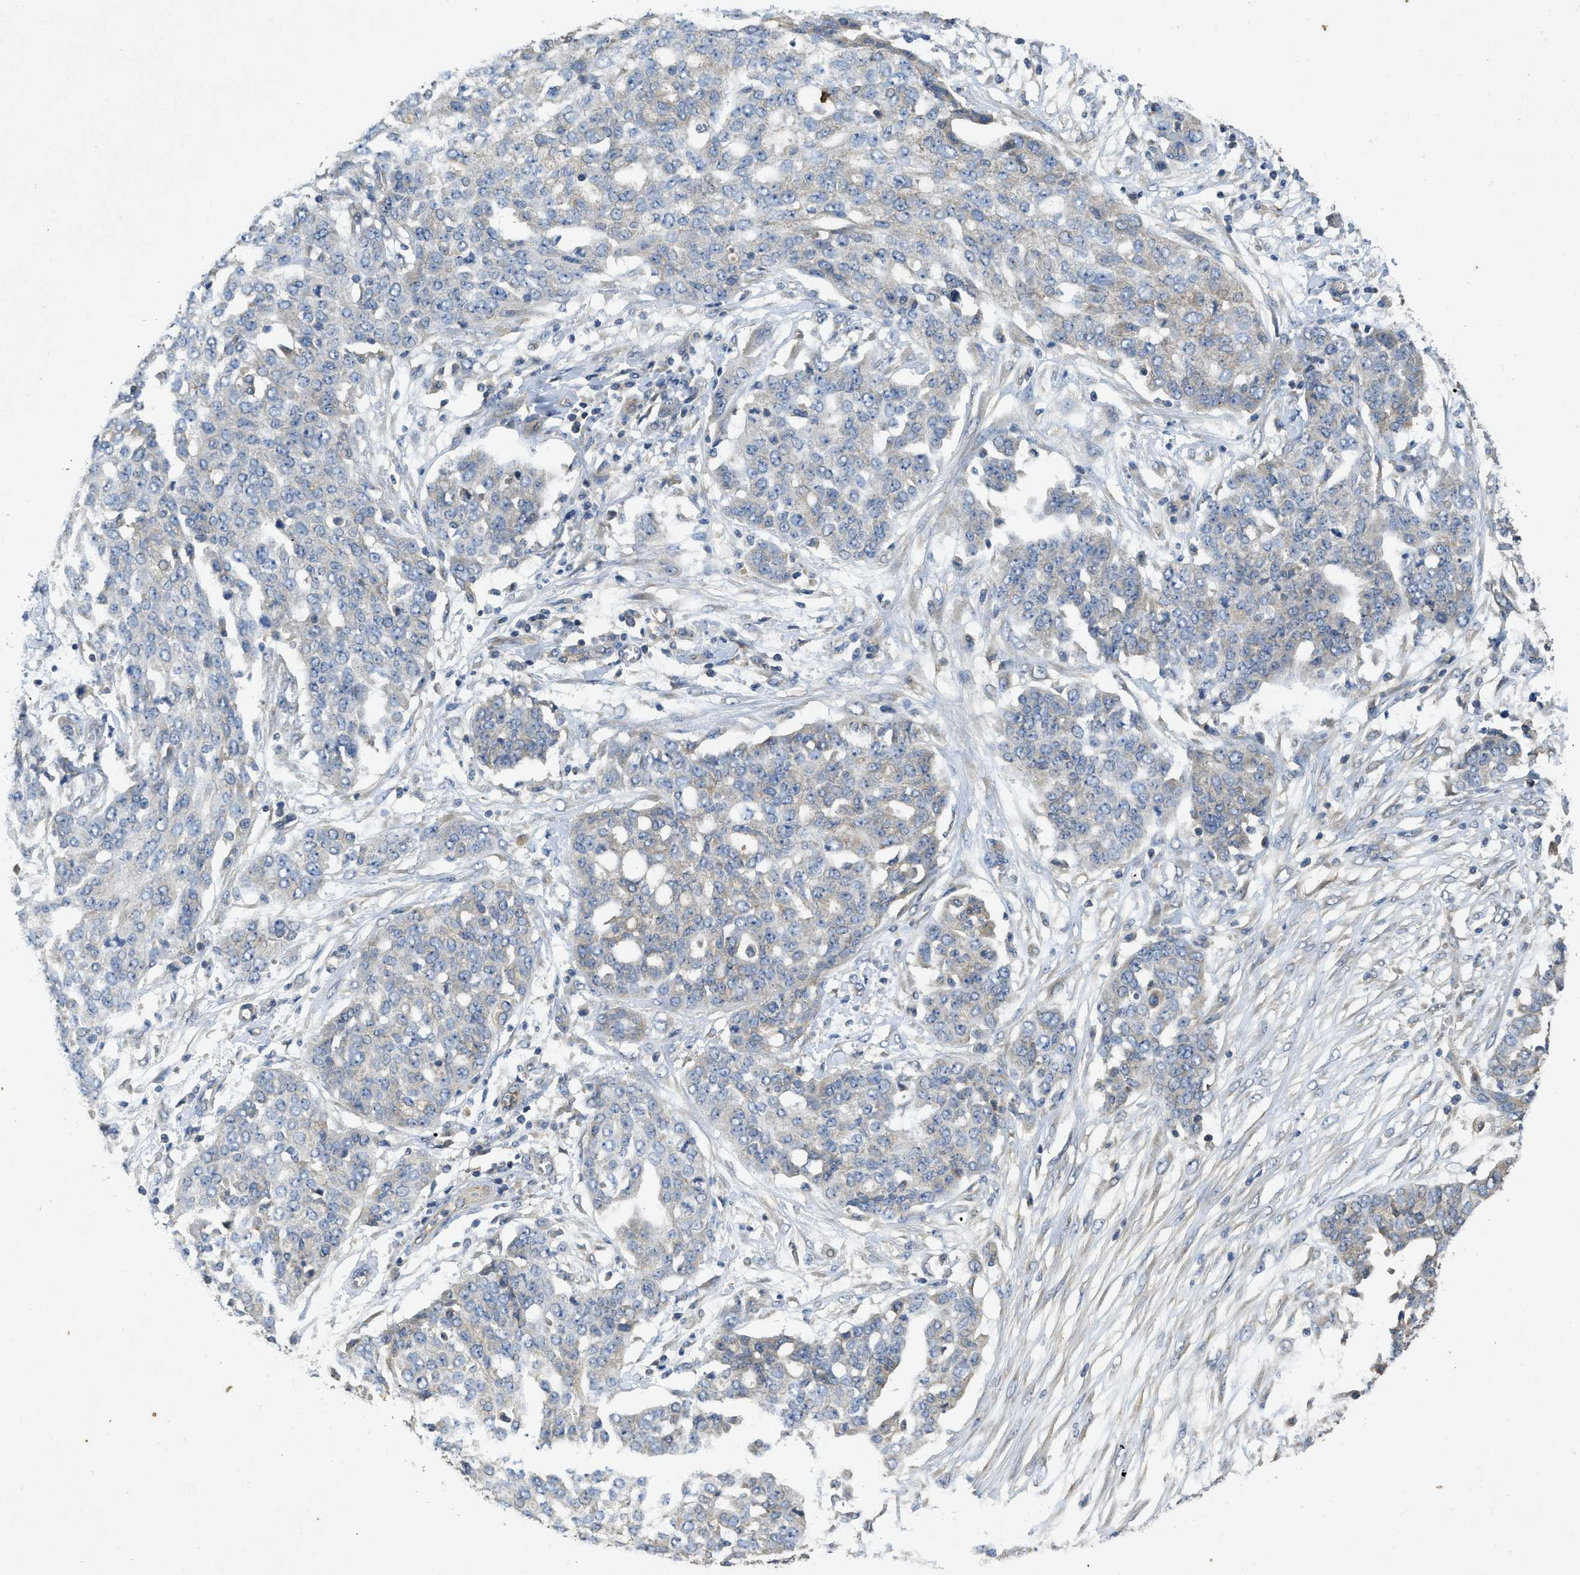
{"staining": {"intensity": "negative", "quantity": "none", "location": "none"}, "tissue": "ovarian cancer", "cell_type": "Tumor cells", "image_type": "cancer", "snomed": [{"axis": "morphology", "description": "Cystadenocarcinoma, serous, NOS"}, {"axis": "topography", "description": "Soft tissue"}, {"axis": "topography", "description": "Ovary"}], "caption": "Immunohistochemical staining of serous cystadenocarcinoma (ovarian) displays no significant staining in tumor cells.", "gene": "PPP3CA", "patient": {"sex": "female", "age": 57}}